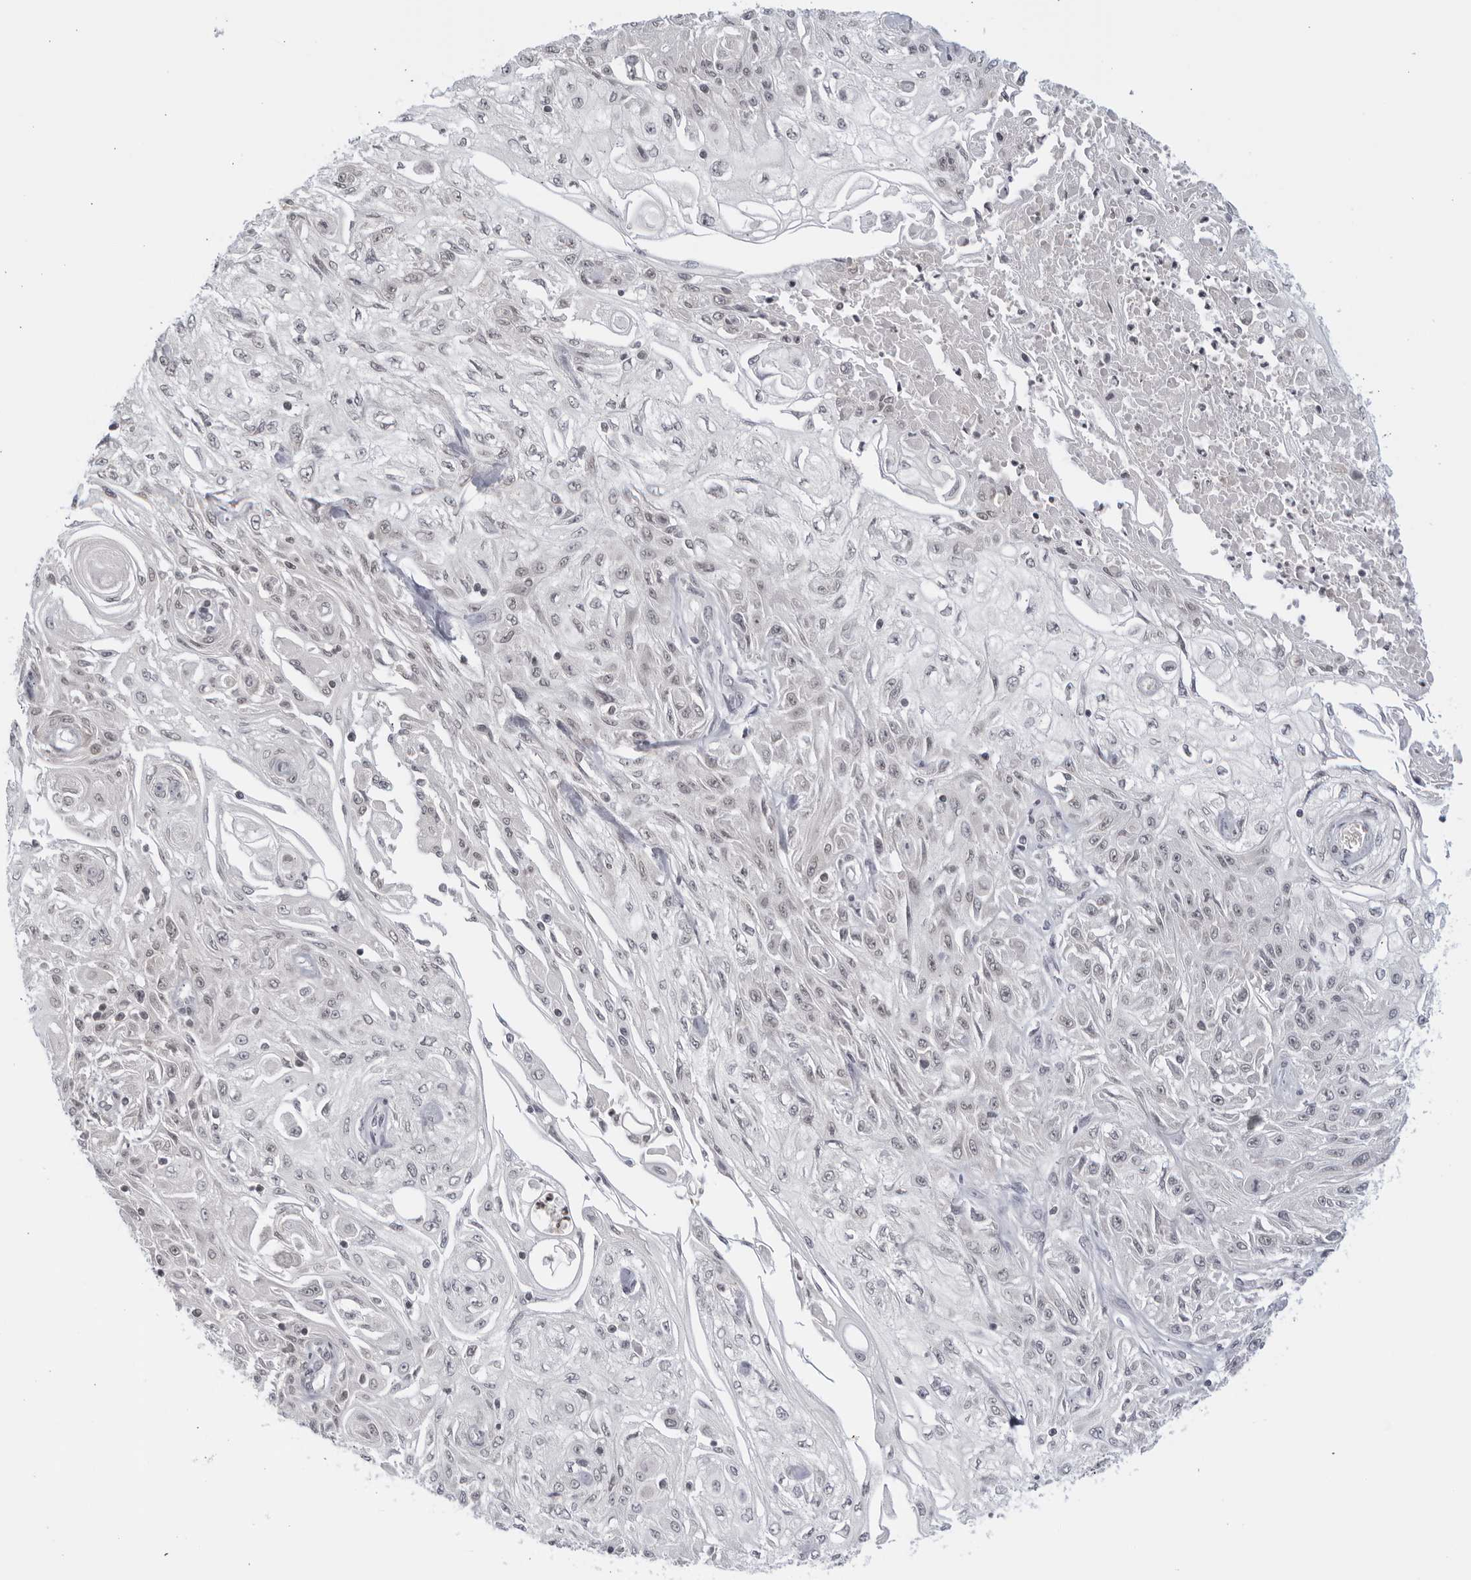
{"staining": {"intensity": "negative", "quantity": "none", "location": "none"}, "tissue": "skin cancer", "cell_type": "Tumor cells", "image_type": "cancer", "snomed": [{"axis": "morphology", "description": "Squamous cell carcinoma, NOS"}, {"axis": "morphology", "description": "Squamous cell carcinoma, metastatic, NOS"}, {"axis": "topography", "description": "Skin"}, {"axis": "topography", "description": "Lymph node"}], "caption": "Immunohistochemistry (IHC) image of neoplastic tissue: skin squamous cell carcinoma stained with DAB reveals no significant protein staining in tumor cells. (Immunohistochemistry (IHC), brightfield microscopy, high magnification).", "gene": "RAB11FIP3", "patient": {"sex": "male", "age": 75}}